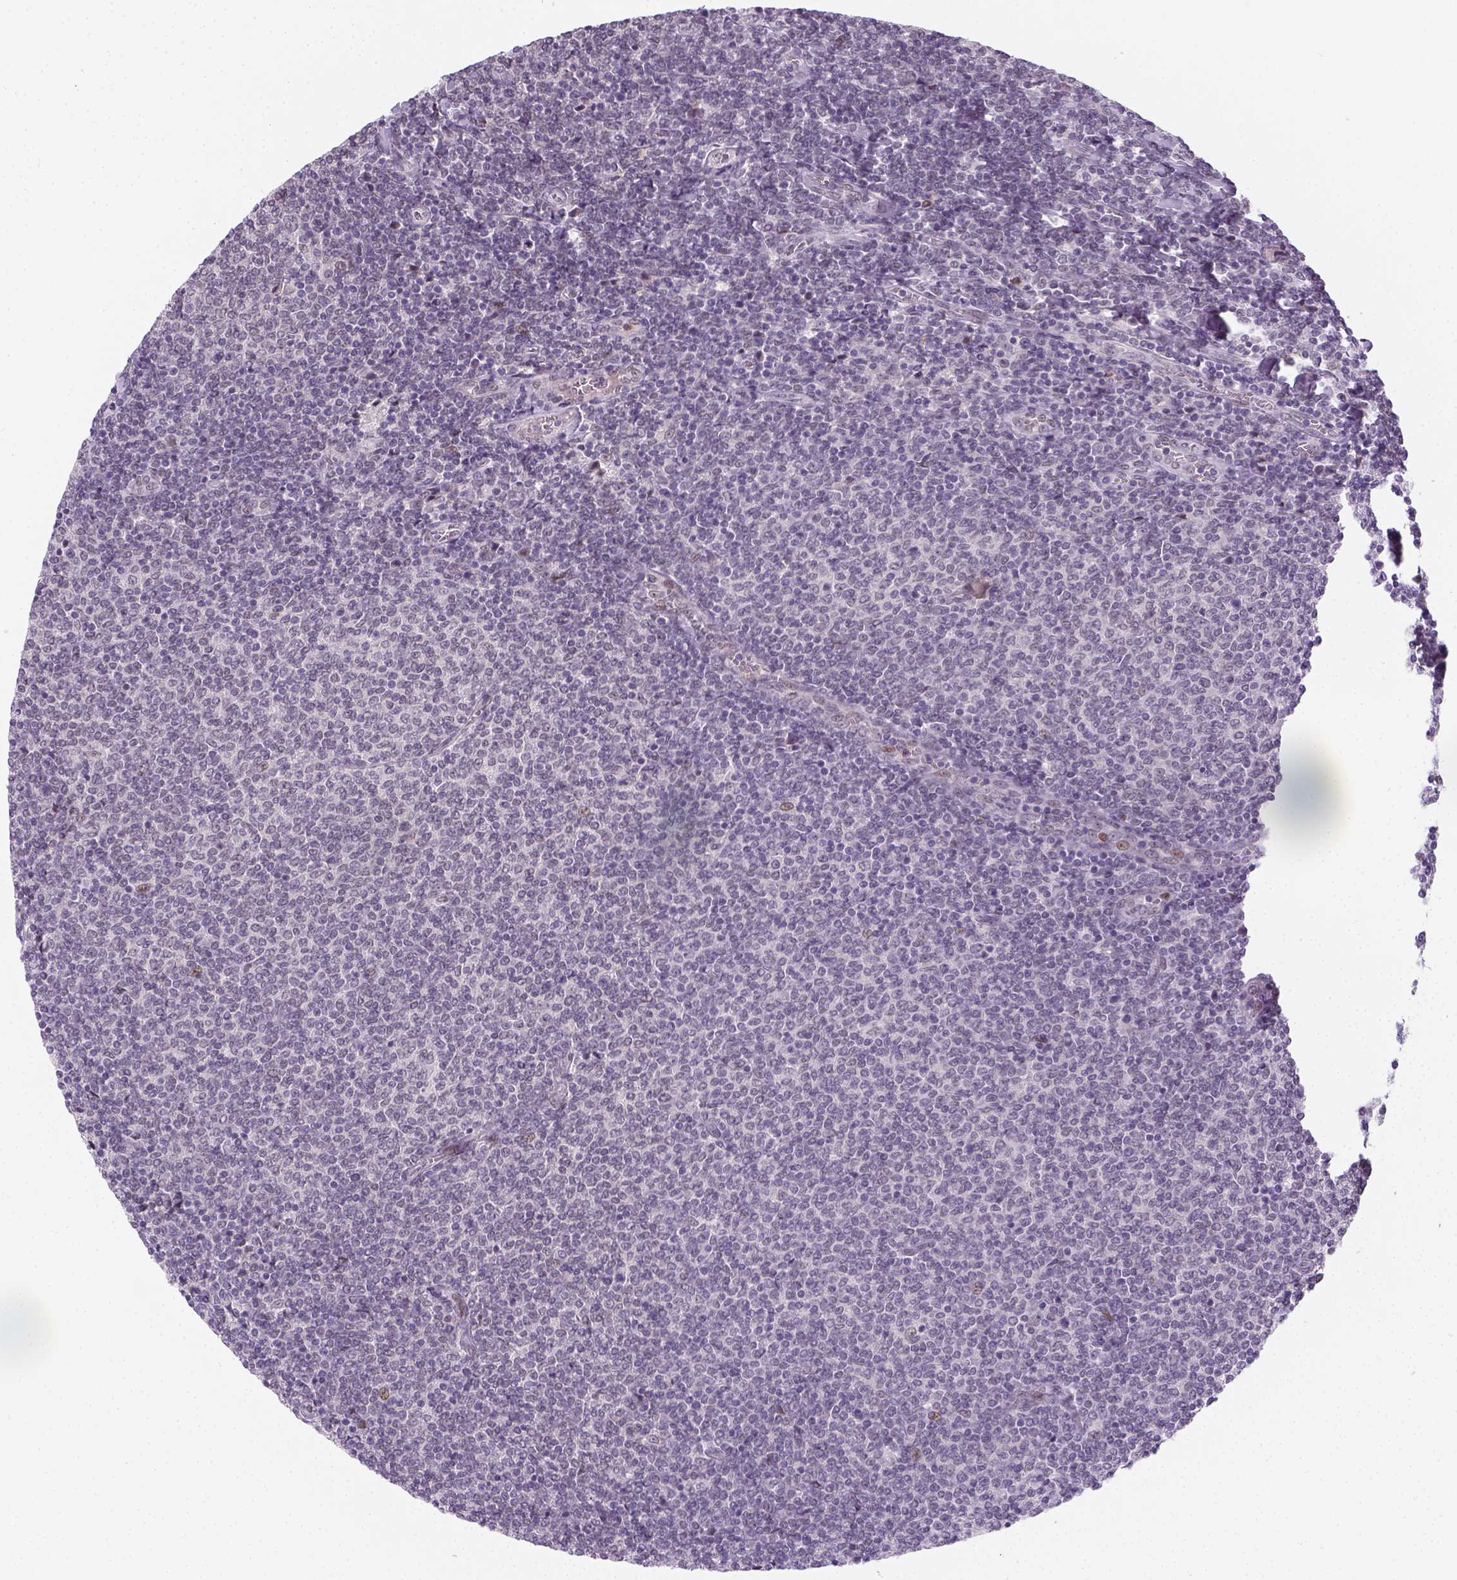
{"staining": {"intensity": "negative", "quantity": "none", "location": "none"}, "tissue": "lymphoma", "cell_type": "Tumor cells", "image_type": "cancer", "snomed": [{"axis": "morphology", "description": "Malignant lymphoma, non-Hodgkin's type, Low grade"}, {"axis": "topography", "description": "Lymph node"}], "caption": "Low-grade malignant lymphoma, non-Hodgkin's type stained for a protein using immunohistochemistry (IHC) displays no staining tumor cells.", "gene": "MAGEB3", "patient": {"sex": "male", "age": 52}}